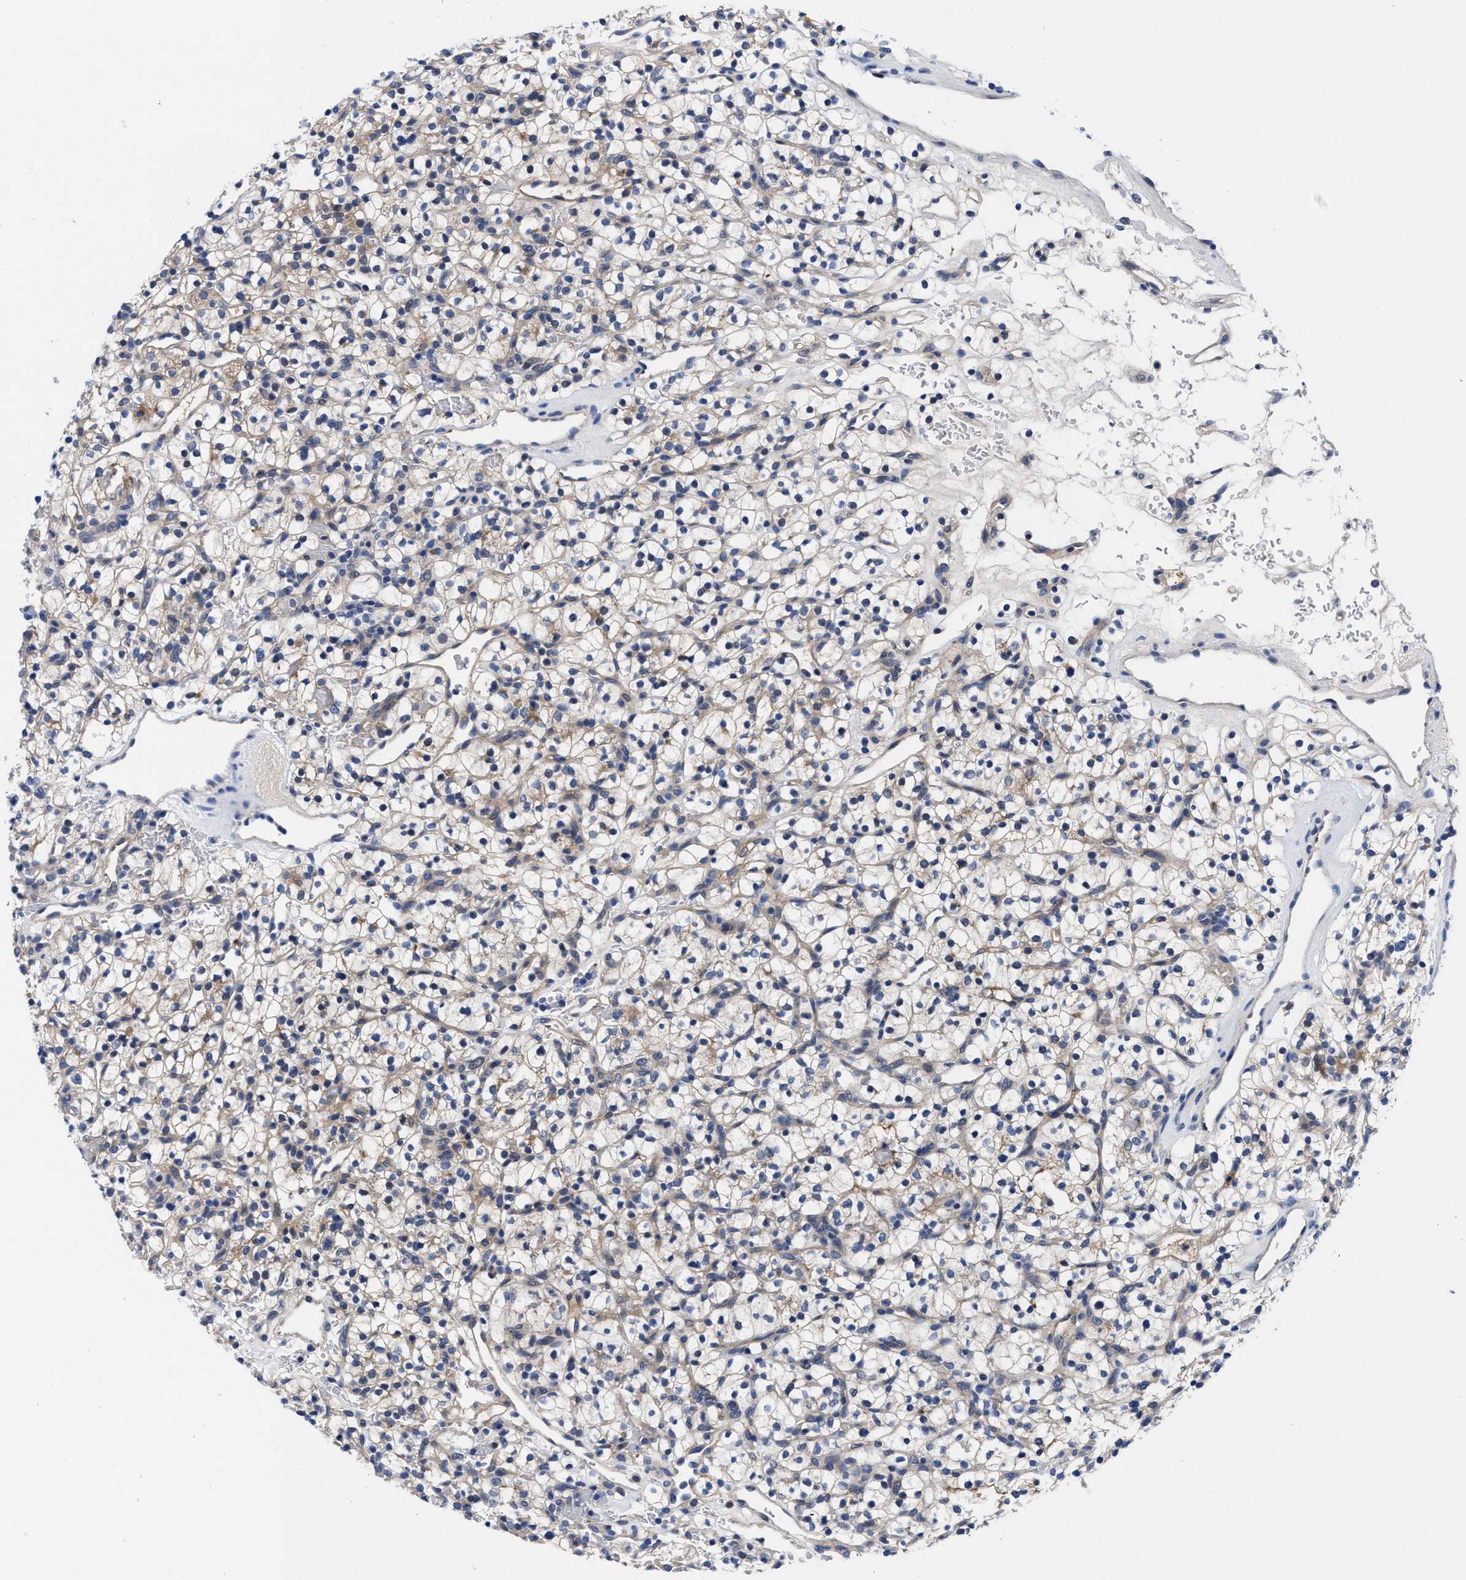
{"staining": {"intensity": "weak", "quantity": "<25%", "location": "cytoplasmic/membranous"}, "tissue": "renal cancer", "cell_type": "Tumor cells", "image_type": "cancer", "snomed": [{"axis": "morphology", "description": "Adenocarcinoma, NOS"}, {"axis": "topography", "description": "Kidney"}], "caption": "An image of adenocarcinoma (renal) stained for a protein reveals no brown staining in tumor cells.", "gene": "DHRS13", "patient": {"sex": "female", "age": 57}}